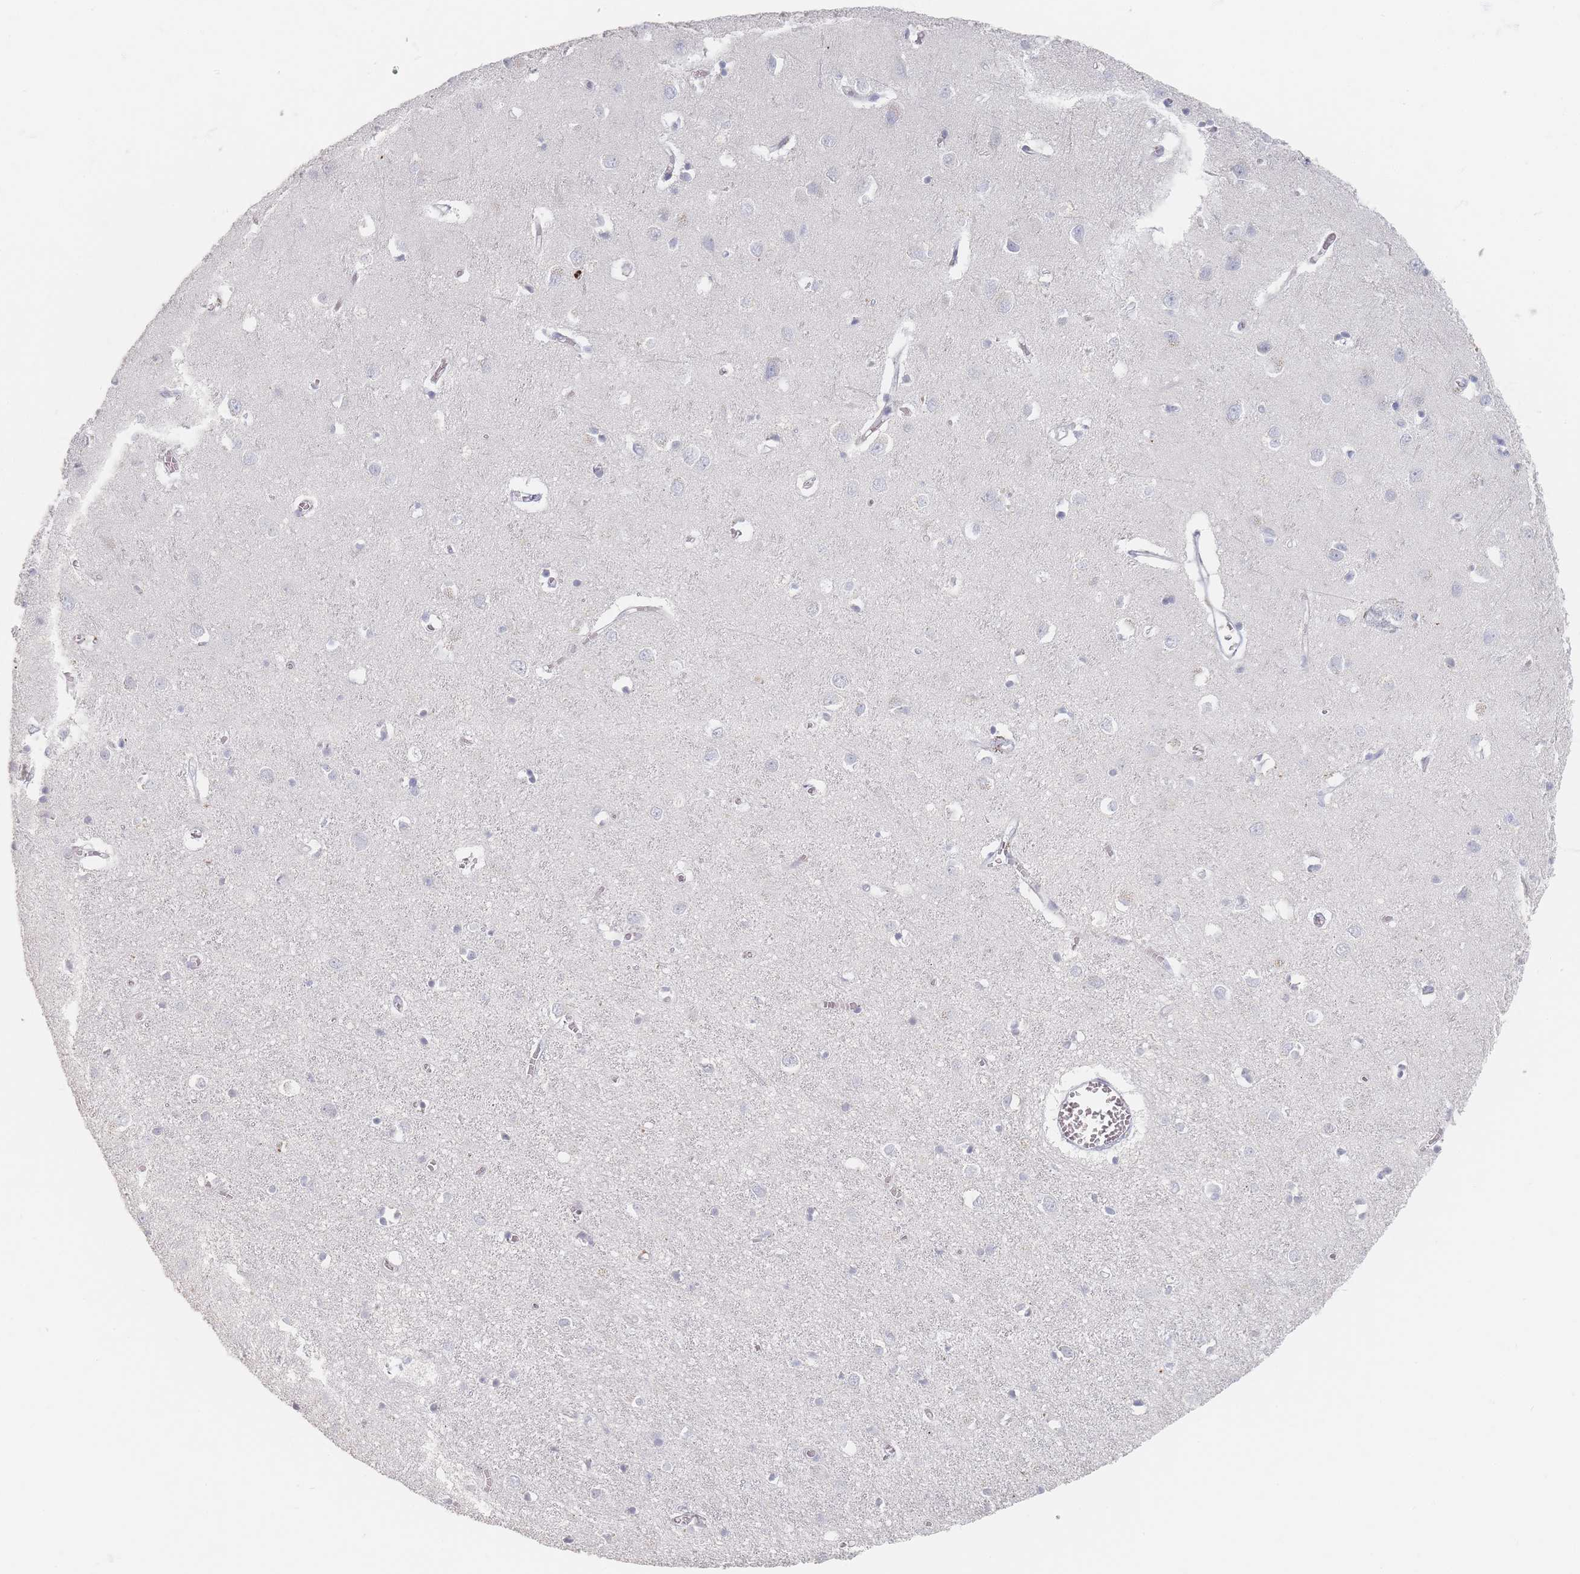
{"staining": {"intensity": "negative", "quantity": "none", "location": "none"}, "tissue": "cerebral cortex", "cell_type": "Endothelial cells", "image_type": "normal", "snomed": [{"axis": "morphology", "description": "Normal tissue, NOS"}, {"axis": "topography", "description": "Cerebral cortex"}], "caption": "An image of human cerebral cortex is negative for staining in endothelial cells. (IHC, brightfield microscopy, high magnification).", "gene": "CD37", "patient": {"sex": "female", "age": 64}}